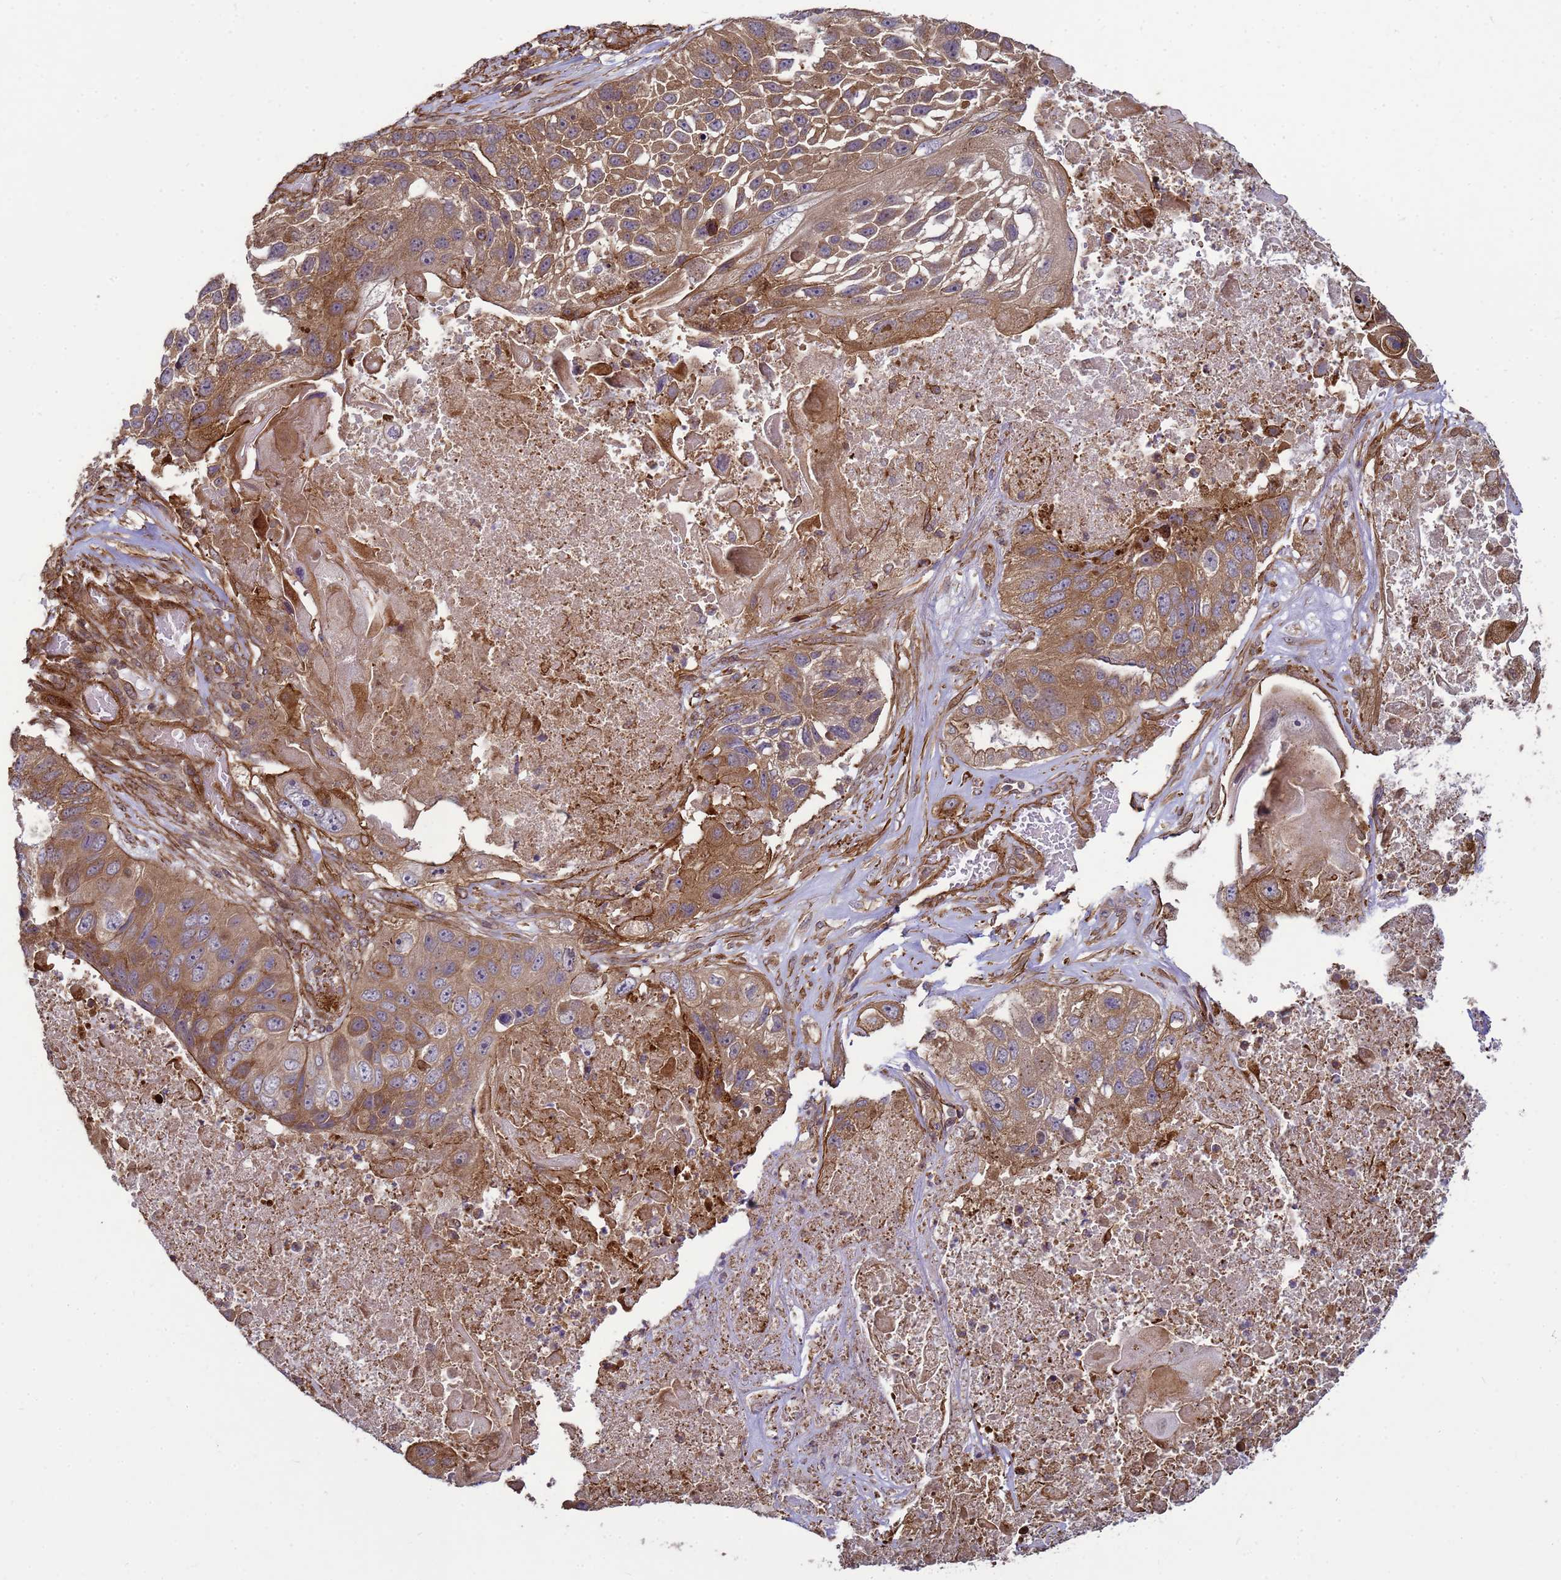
{"staining": {"intensity": "moderate", "quantity": ">75%", "location": "cytoplasmic/membranous"}, "tissue": "lung cancer", "cell_type": "Tumor cells", "image_type": "cancer", "snomed": [{"axis": "morphology", "description": "Squamous cell carcinoma, NOS"}, {"axis": "topography", "description": "Lung"}], "caption": "Immunohistochemistry (IHC) staining of squamous cell carcinoma (lung), which reveals medium levels of moderate cytoplasmic/membranous expression in about >75% of tumor cells indicating moderate cytoplasmic/membranous protein positivity. The staining was performed using DAB (3,3'-diaminobenzidine) (brown) for protein detection and nuclei were counterstained in hematoxylin (blue).", "gene": "CNOT1", "patient": {"sex": "male", "age": 61}}